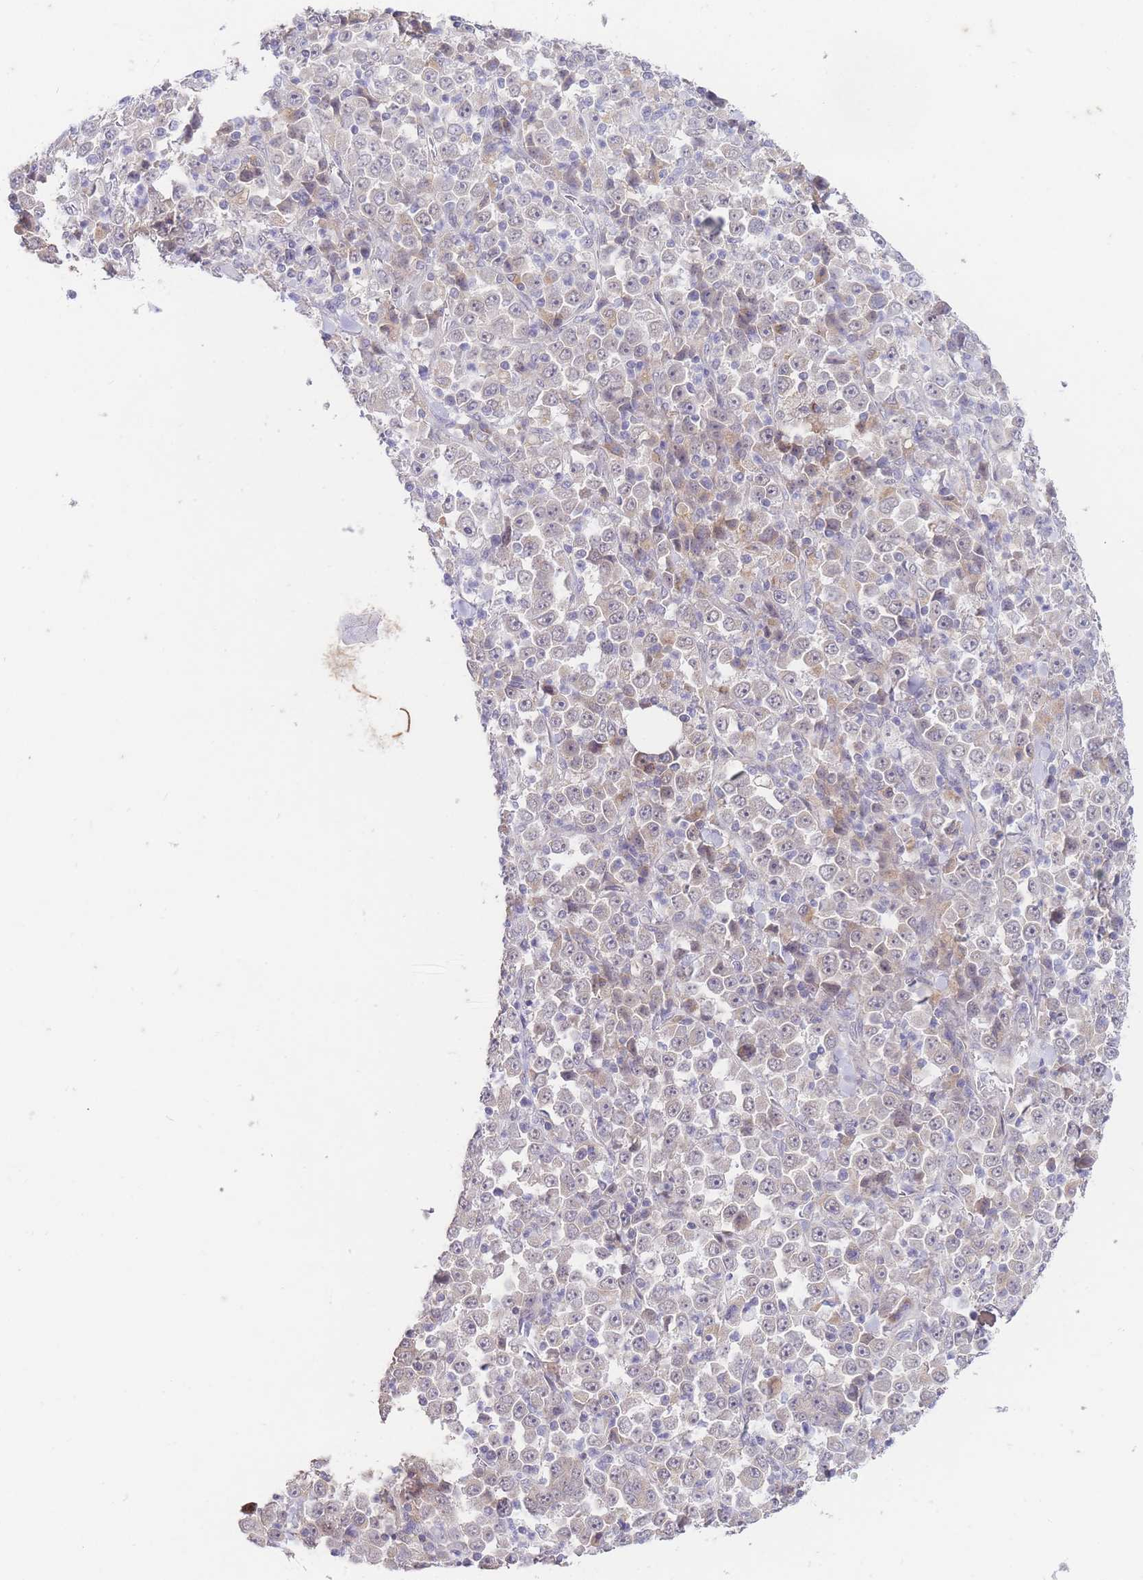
{"staining": {"intensity": "negative", "quantity": "none", "location": "none"}, "tissue": "stomach cancer", "cell_type": "Tumor cells", "image_type": "cancer", "snomed": [{"axis": "morphology", "description": "Normal tissue, NOS"}, {"axis": "morphology", "description": "Adenocarcinoma, NOS"}, {"axis": "topography", "description": "Stomach, upper"}, {"axis": "topography", "description": "Stomach"}], "caption": "Stomach cancer stained for a protein using IHC displays no staining tumor cells.", "gene": "SLC25A33", "patient": {"sex": "male", "age": 59}}